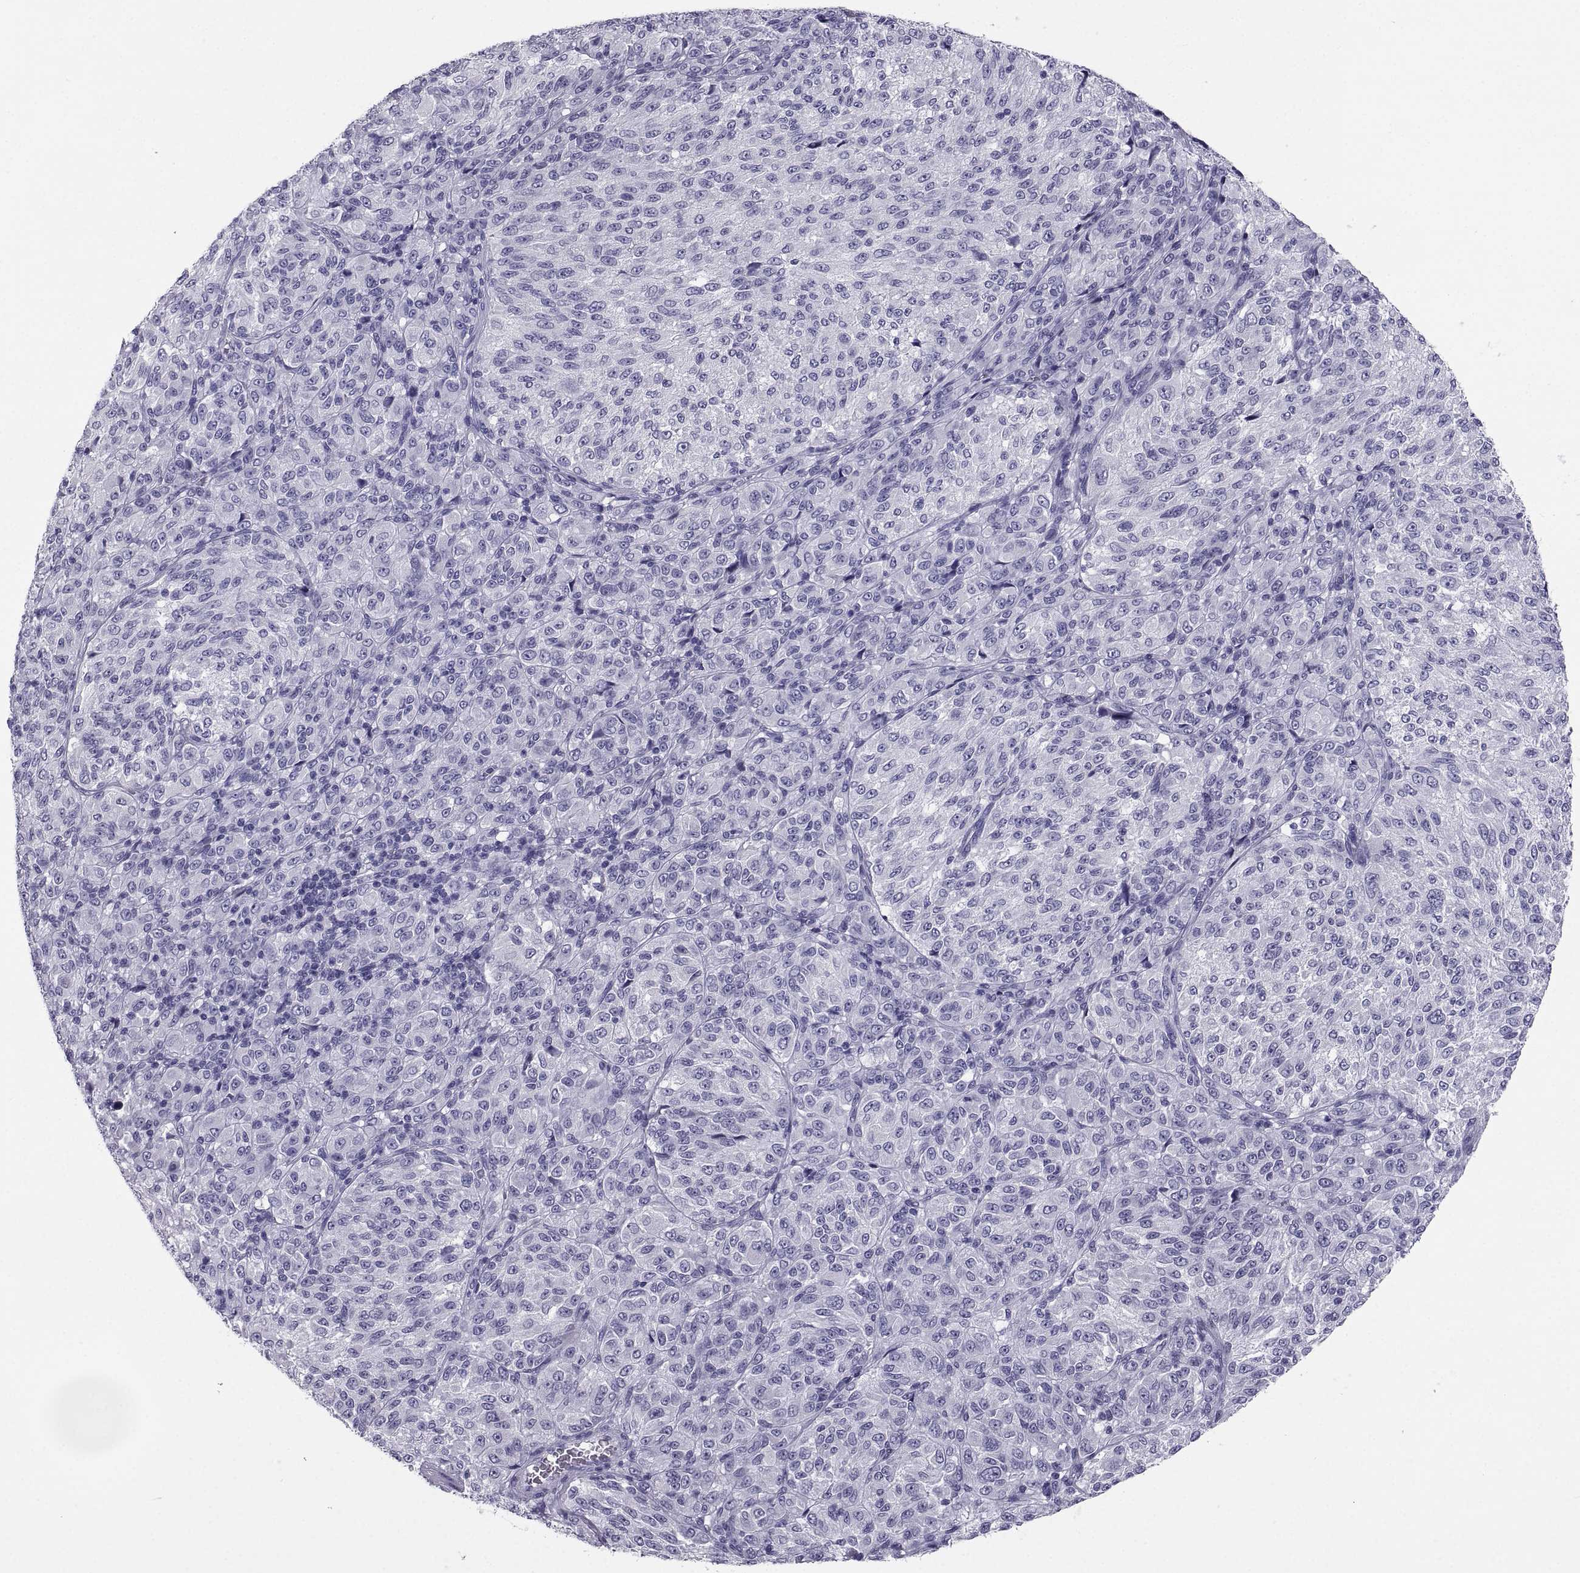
{"staining": {"intensity": "negative", "quantity": "none", "location": "none"}, "tissue": "melanoma", "cell_type": "Tumor cells", "image_type": "cancer", "snomed": [{"axis": "morphology", "description": "Malignant melanoma, Metastatic site"}, {"axis": "topography", "description": "Brain"}], "caption": "Immunohistochemical staining of melanoma displays no significant staining in tumor cells.", "gene": "PCSK1N", "patient": {"sex": "female", "age": 56}}